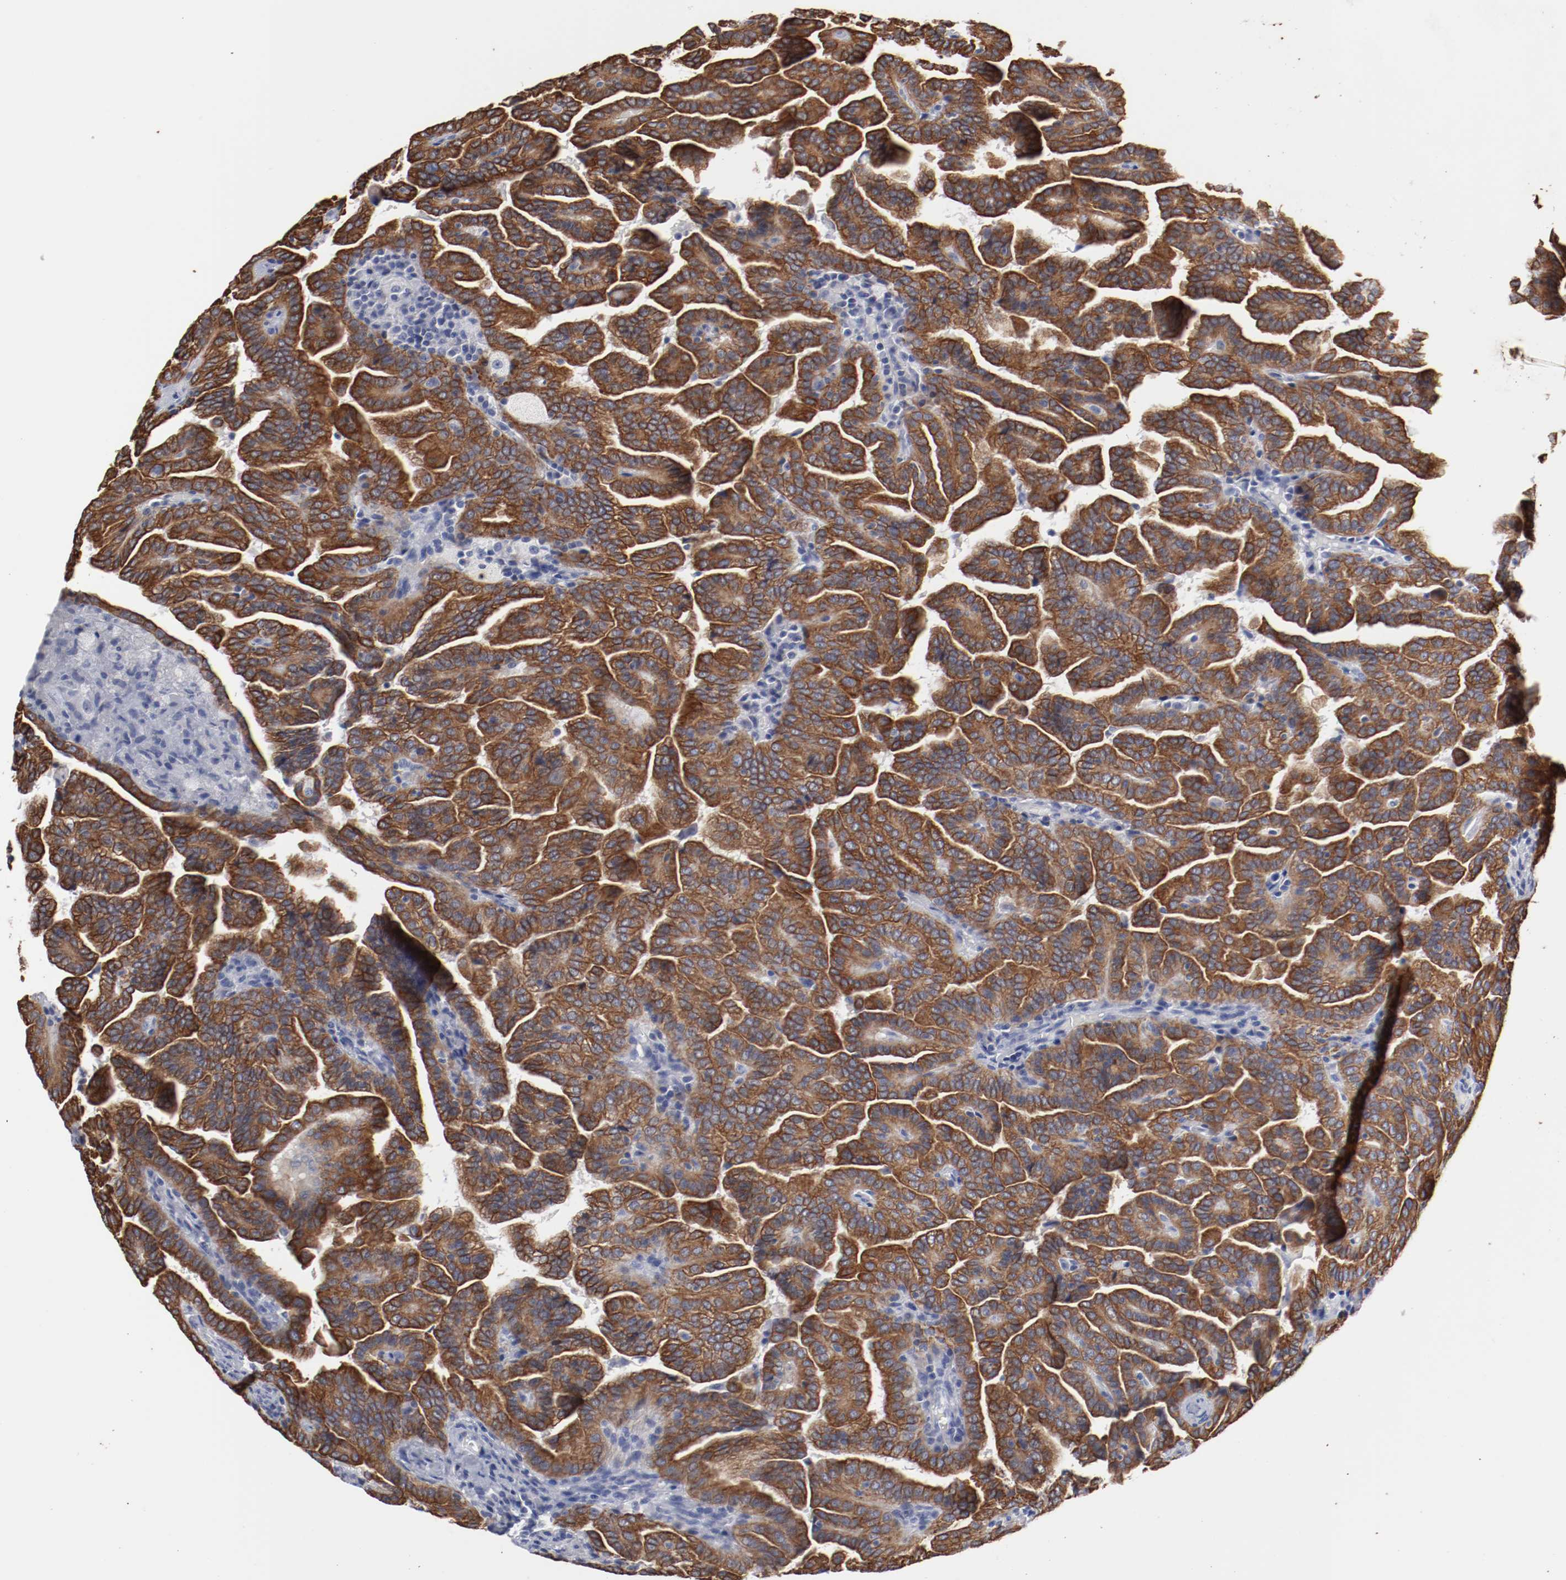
{"staining": {"intensity": "strong", "quantity": ">75%", "location": "cytoplasmic/membranous"}, "tissue": "renal cancer", "cell_type": "Tumor cells", "image_type": "cancer", "snomed": [{"axis": "morphology", "description": "Adenocarcinoma, NOS"}, {"axis": "topography", "description": "Kidney"}], "caption": "The photomicrograph exhibits immunohistochemical staining of renal cancer. There is strong cytoplasmic/membranous staining is present in about >75% of tumor cells.", "gene": "TSPAN6", "patient": {"sex": "male", "age": 61}}